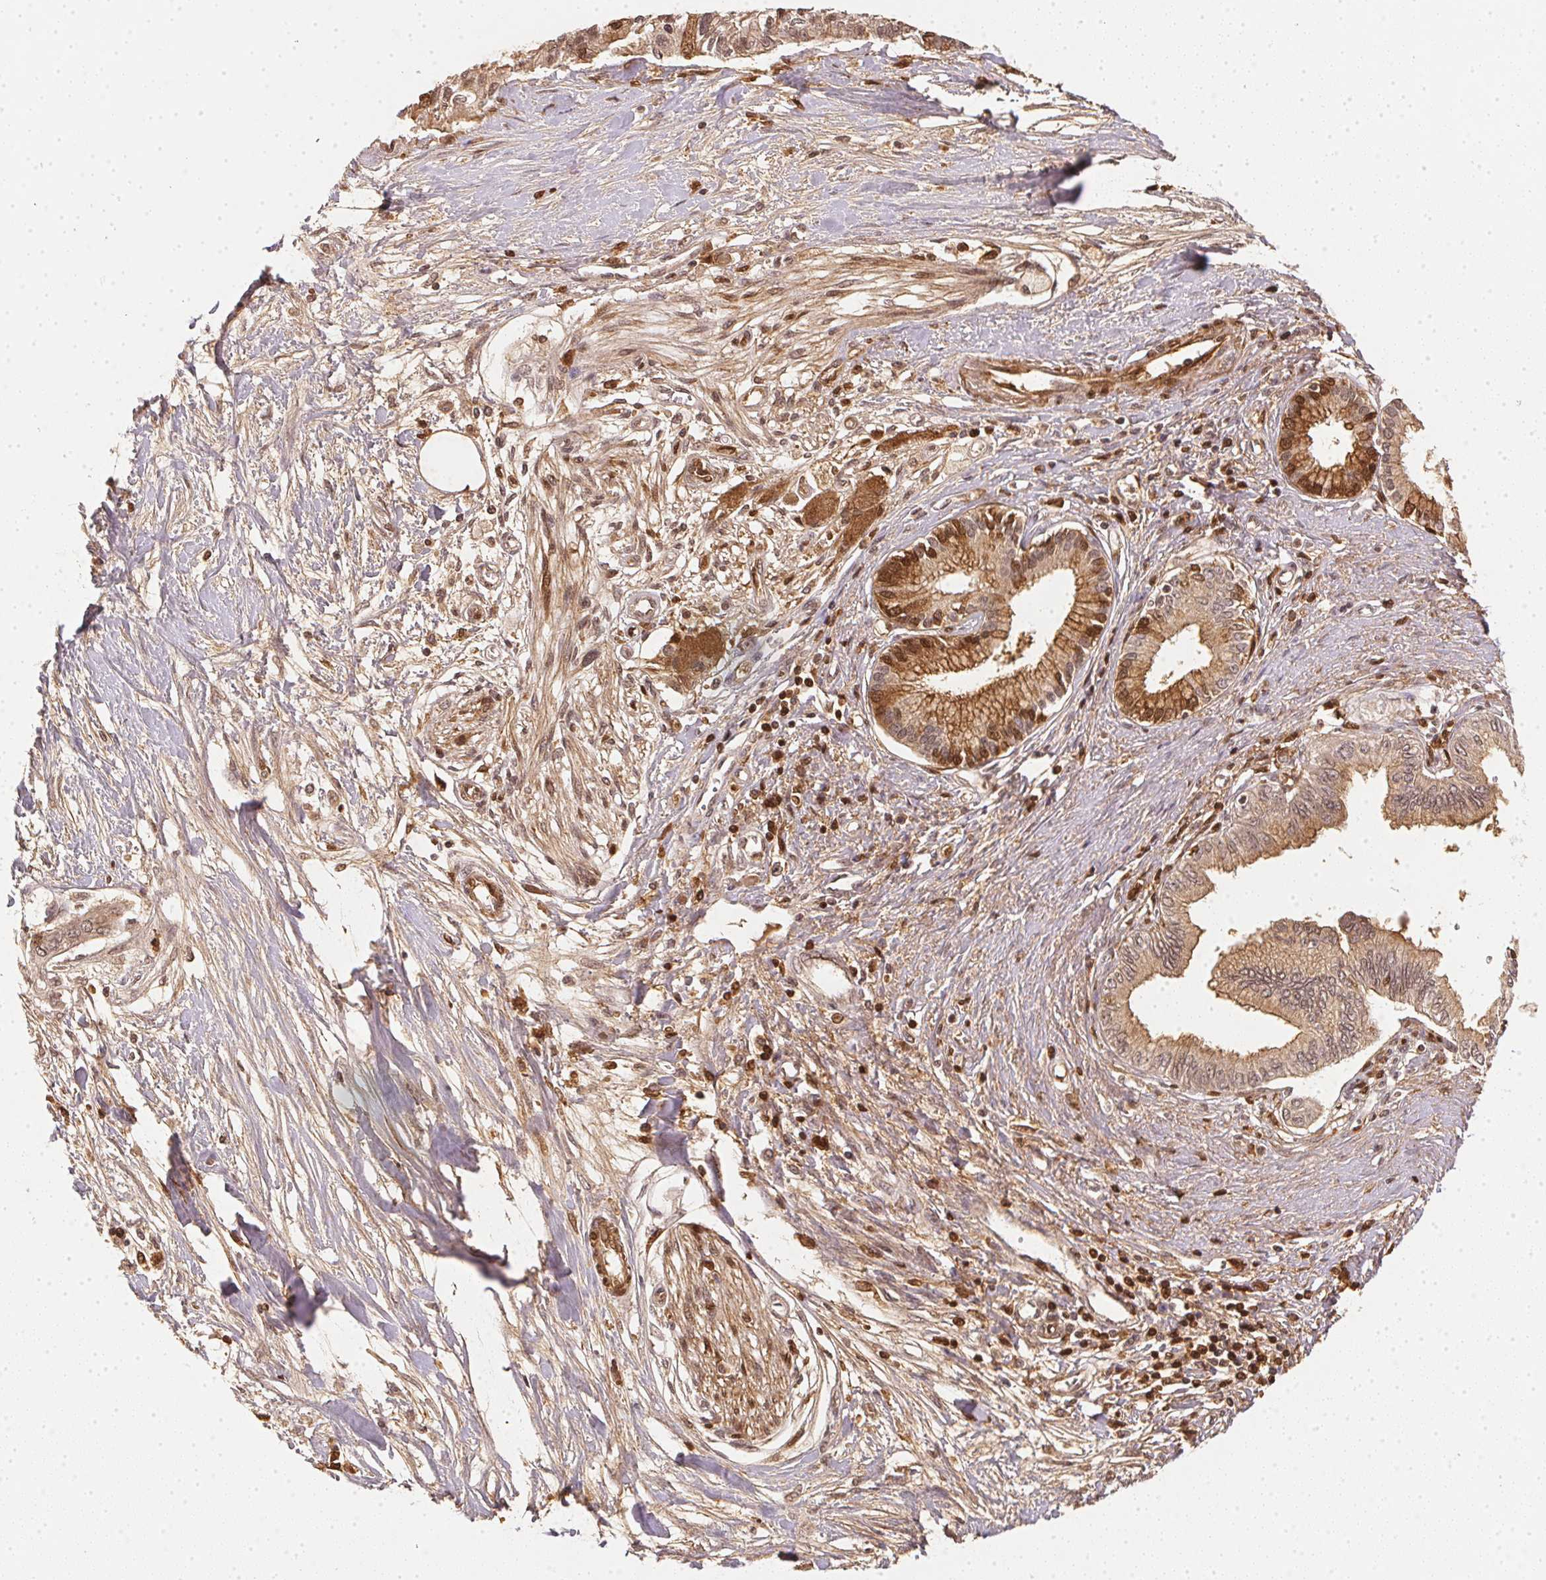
{"staining": {"intensity": "moderate", "quantity": "25%-75%", "location": "cytoplasmic/membranous"}, "tissue": "pancreatic cancer", "cell_type": "Tumor cells", "image_type": "cancer", "snomed": [{"axis": "morphology", "description": "Adenocarcinoma, NOS"}, {"axis": "topography", "description": "Pancreas"}], "caption": "Protein positivity by immunohistochemistry (IHC) reveals moderate cytoplasmic/membranous staining in about 25%-75% of tumor cells in pancreatic cancer (adenocarcinoma). Nuclei are stained in blue.", "gene": "PPY", "patient": {"sex": "female", "age": 77}}